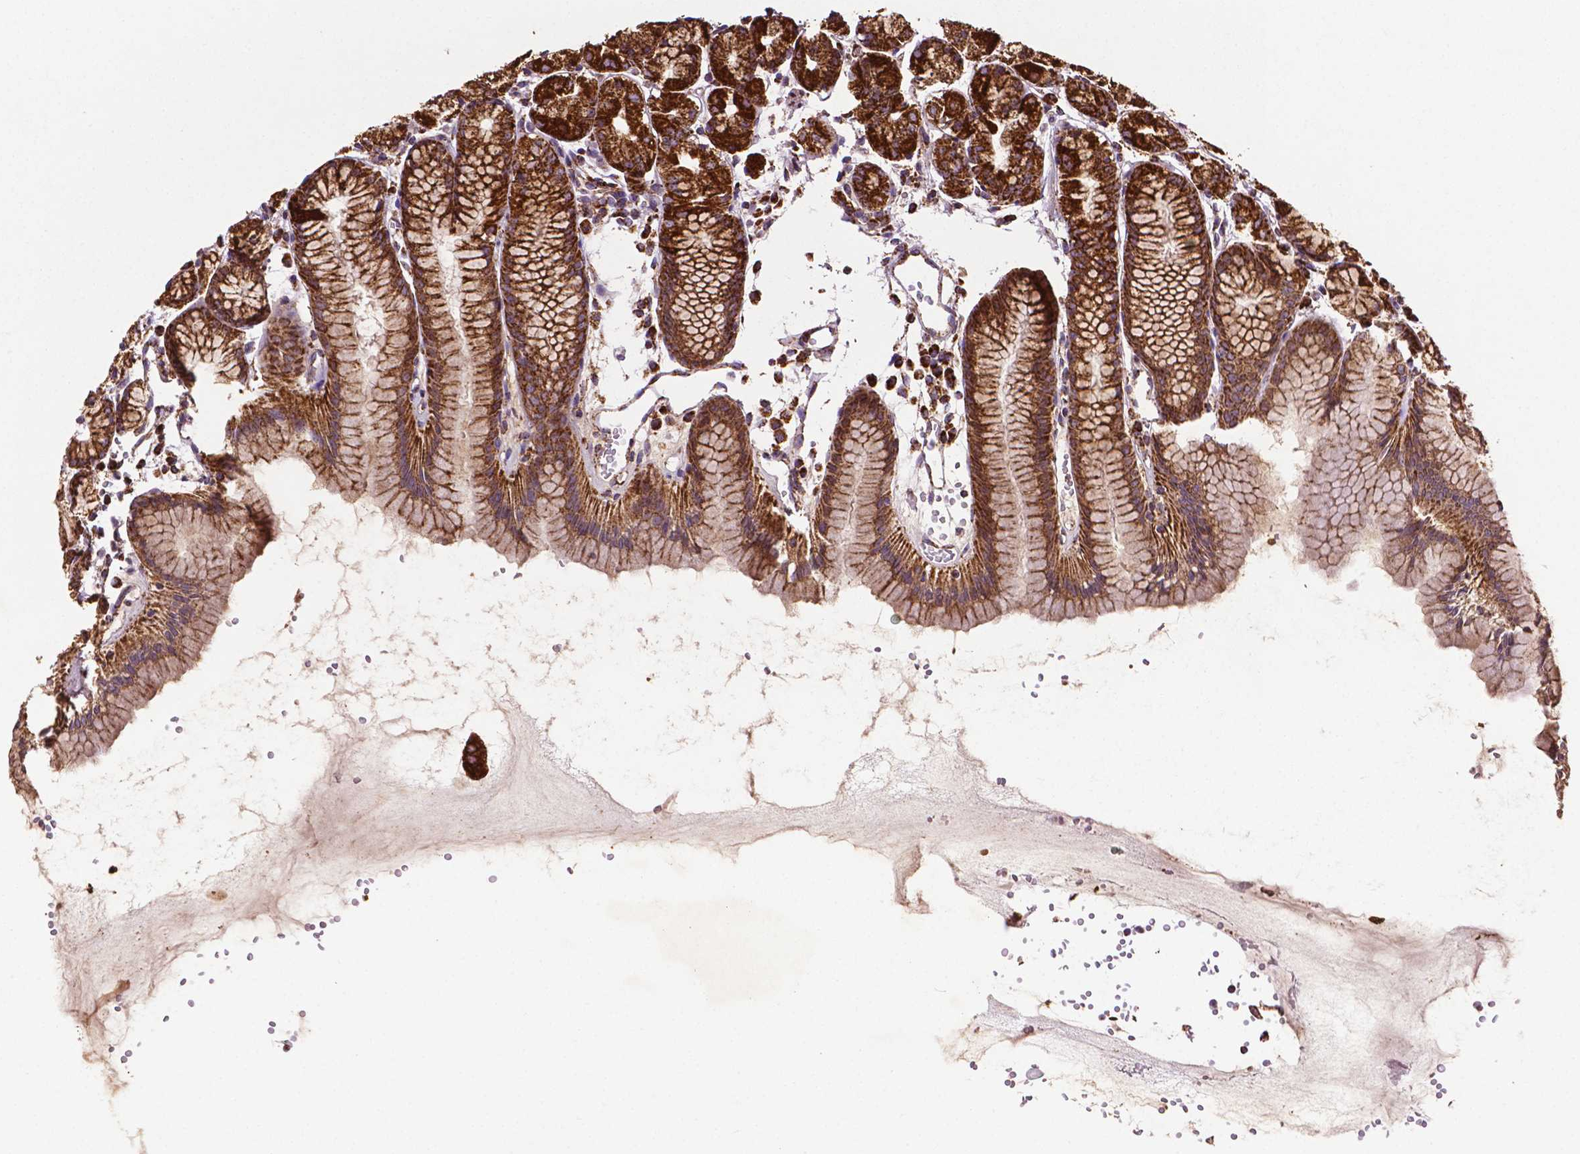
{"staining": {"intensity": "strong", "quantity": ">75%", "location": "cytoplasmic/membranous"}, "tissue": "stomach", "cell_type": "Glandular cells", "image_type": "normal", "snomed": [{"axis": "morphology", "description": "Normal tissue, NOS"}, {"axis": "topography", "description": "Stomach, upper"}], "caption": "An image showing strong cytoplasmic/membranous expression in approximately >75% of glandular cells in normal stomach, as visualized by brown immunohistochemical staining.", "gene": "ILVBL", "patient": {"sex": "male", "age": 47}}